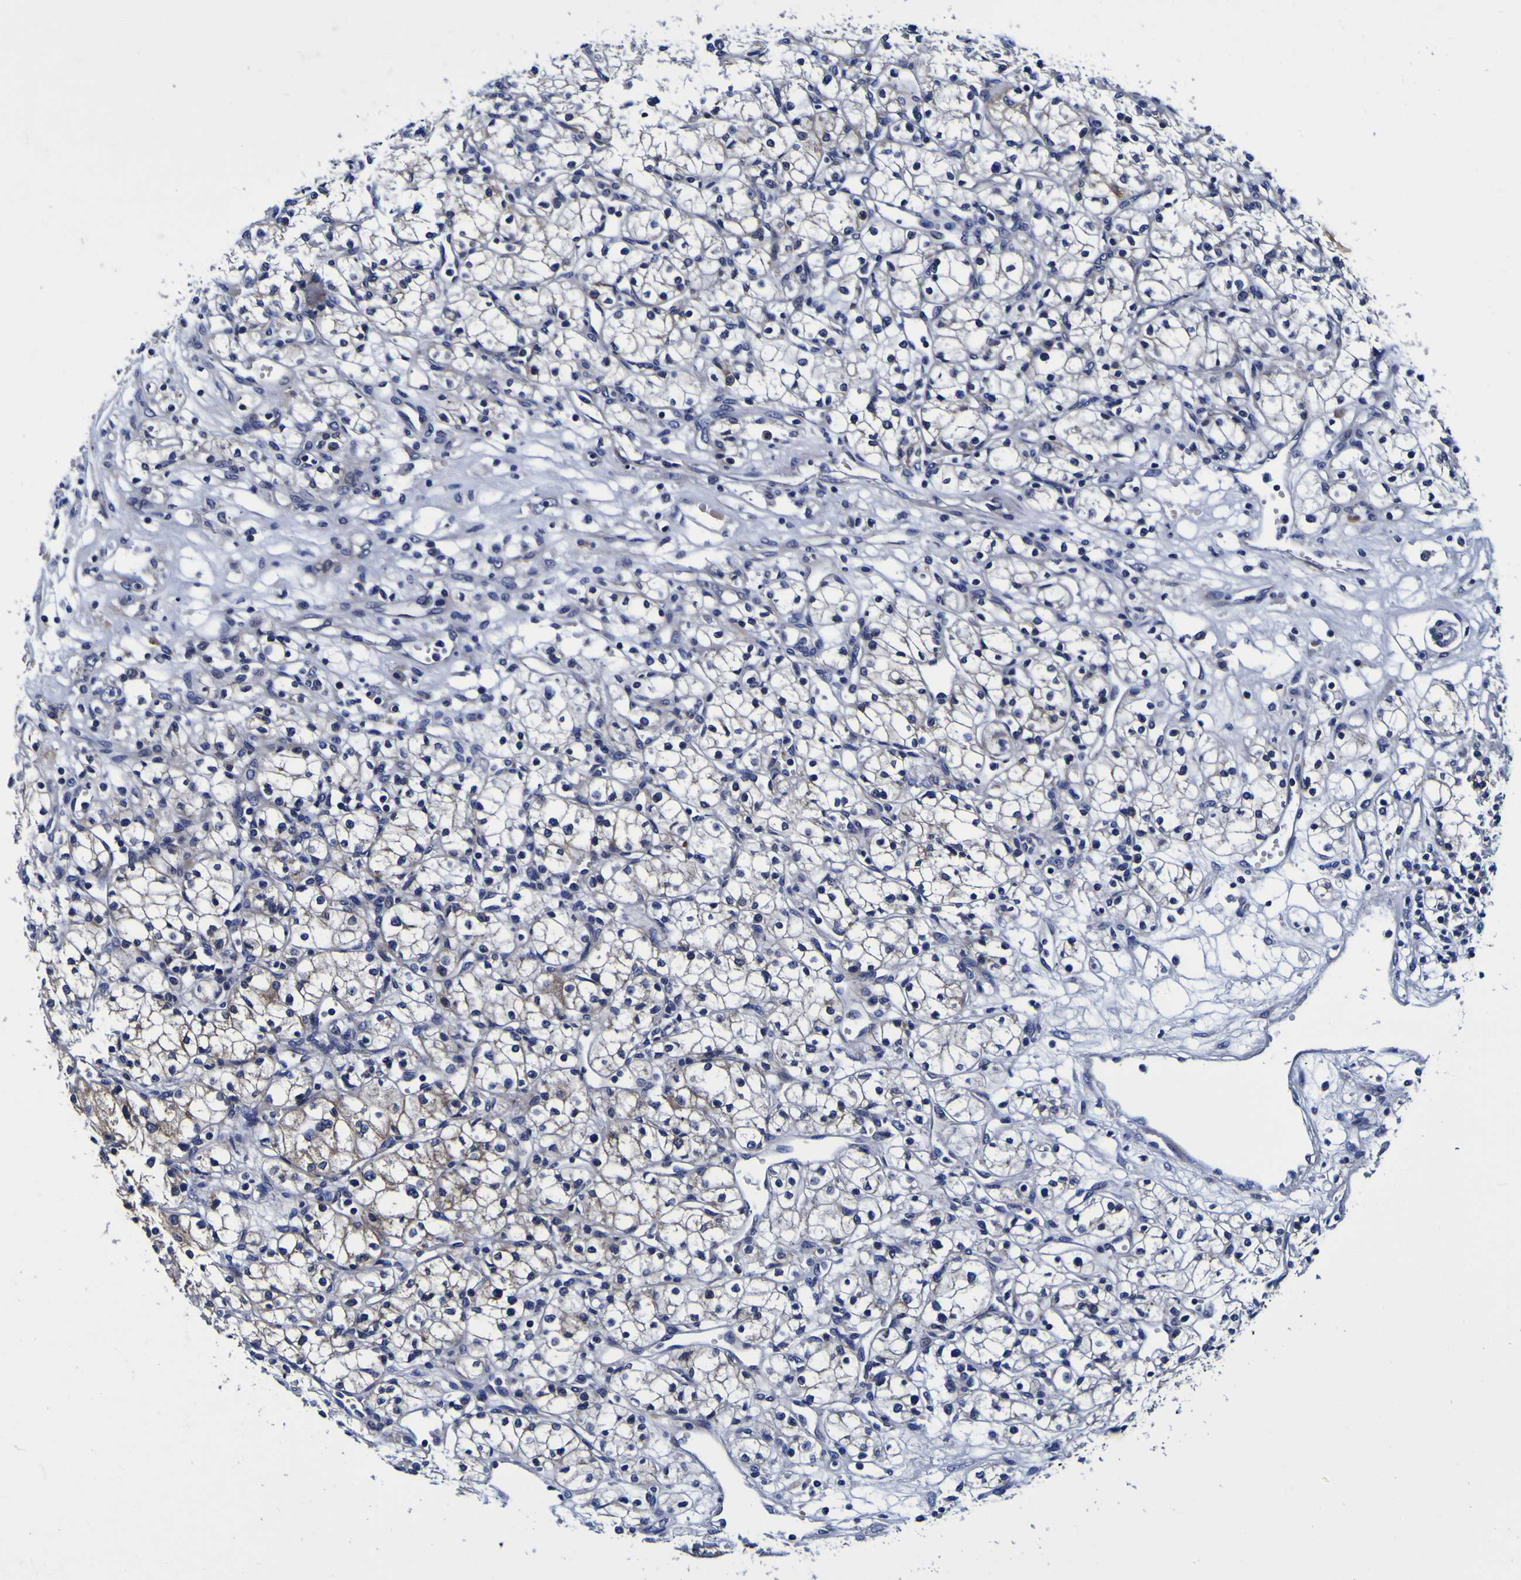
{"staining": {"intensity": "negative", "quantity": "none", "location": "none"}, "tissue": "renal cancer", "cell_type": "Tumor cells", "image_type": "cancer", "snomed": [{"axis": "morphology", "description": "Normal tissue, NOS"}, {"axis": "morphology", "description": "Adenocarcinoma, NOS"}, {"axis": "topography", "description": "Kidney"}], "caption": "Immunohistochemistry micrograph of neoplastic tissue: renal adenocarcinoma stained with DAB (3,3'-diaminobenzidine) demonstrates no significant protein staining in tumor cells. (DAB immunohistochemistry (IHC) visualized using brightfield microscopy, high magnification).", "gene": "PDLIM4", "patient": {"sex": "male", "age": 59}}